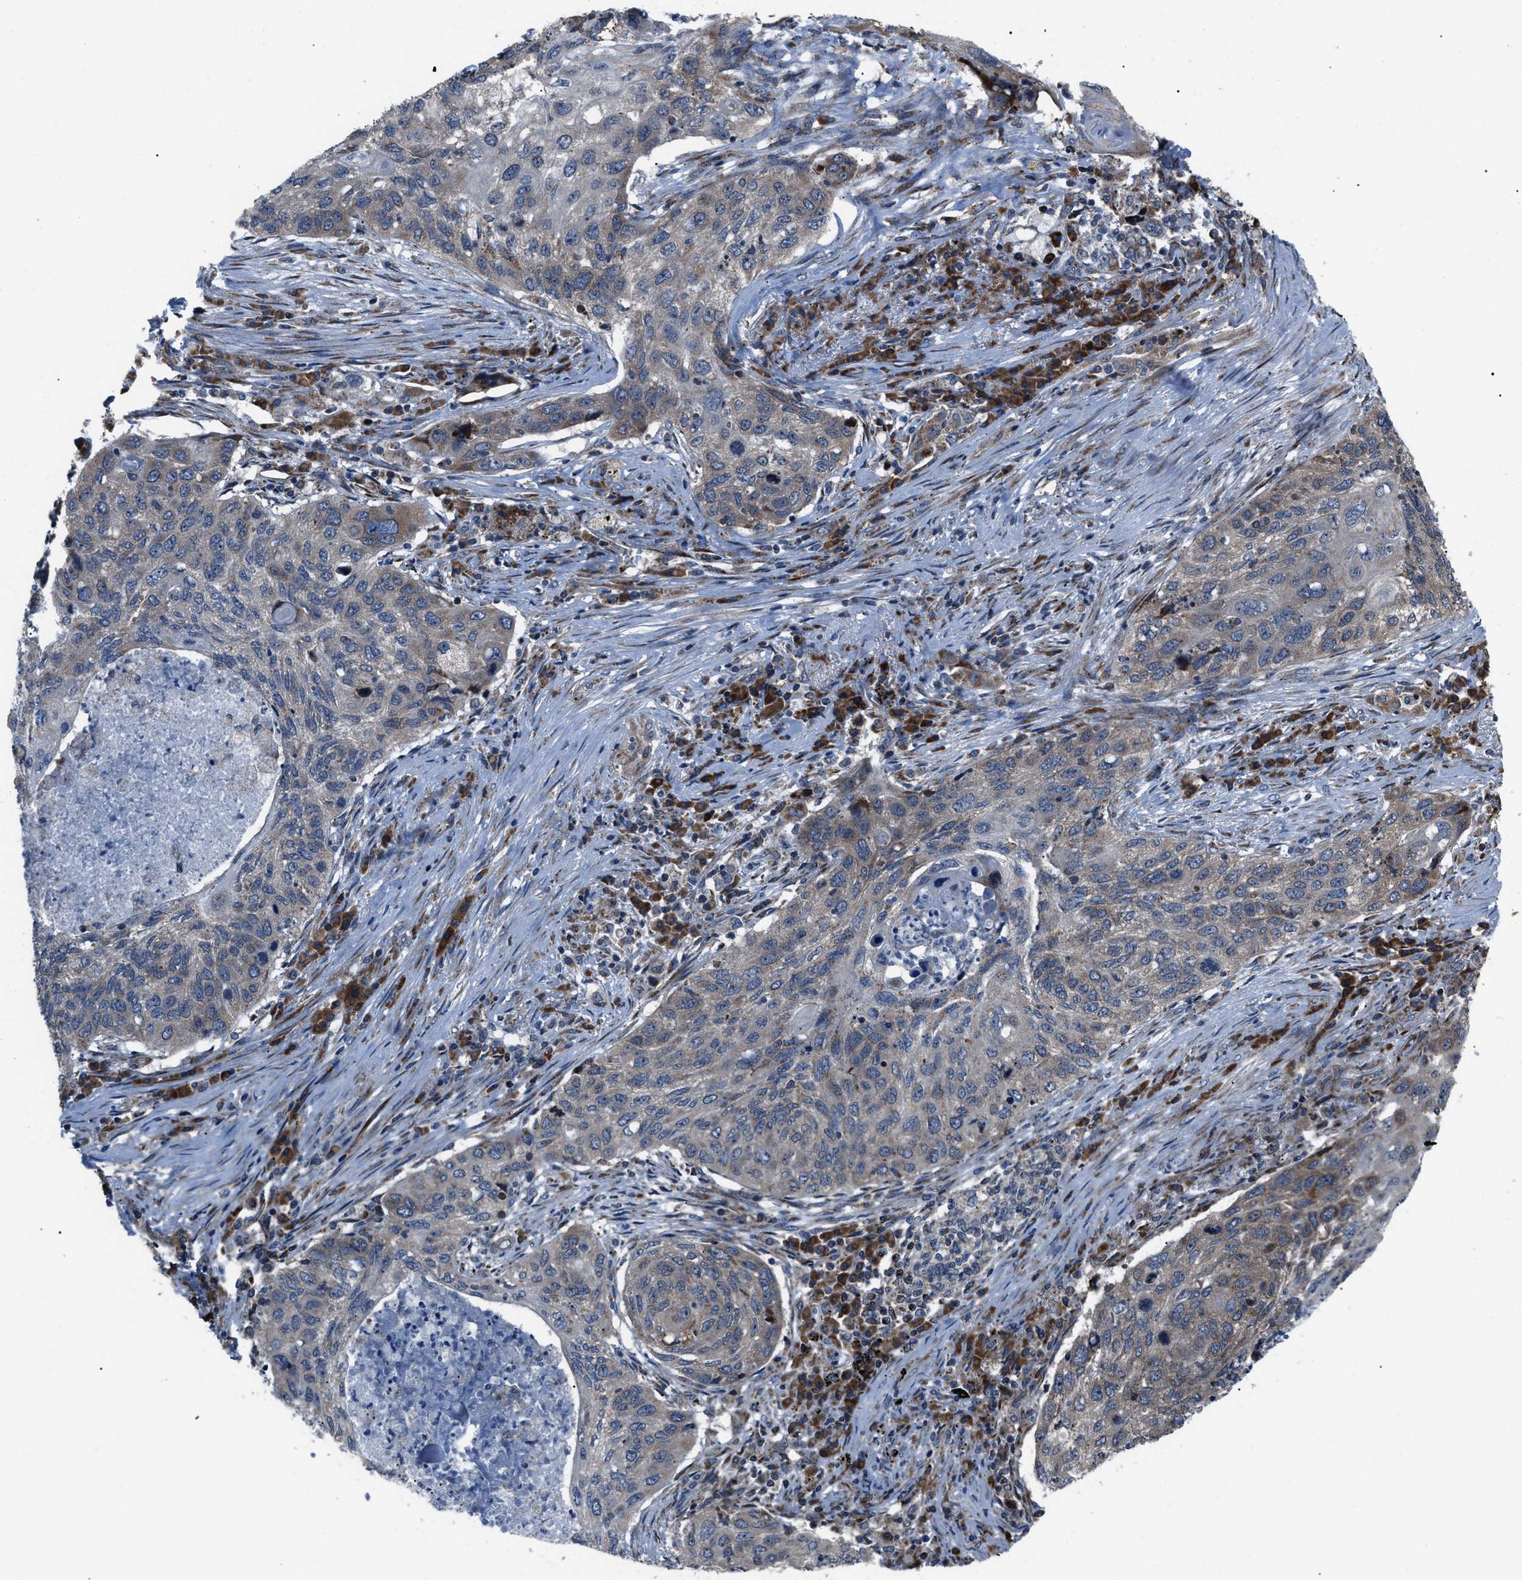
{"staining": {"intensity": "weak", "quantity": "25%-75%", "location": "cytoplasmic/membranous"}, "tissue": "lung cancer", "cell_type": "Tumor cells", "image_type": "cancer", "snomed": [{"axis": "morphology", "description": "Squamous cell carcinoma, NOS"}, {"axis": "topography", "description": "Lung"}], "caption": "DAB (3,3'-diaminobenzidine) immunohistochemical staining of human lung cancer (squamous cell carcinoma) reveals weak cytoplasmic/membranous protein expression in about 25%-75% of tumor cells.", "gene": "AGO2", "patient": {"sex": "female", "age": 63}}